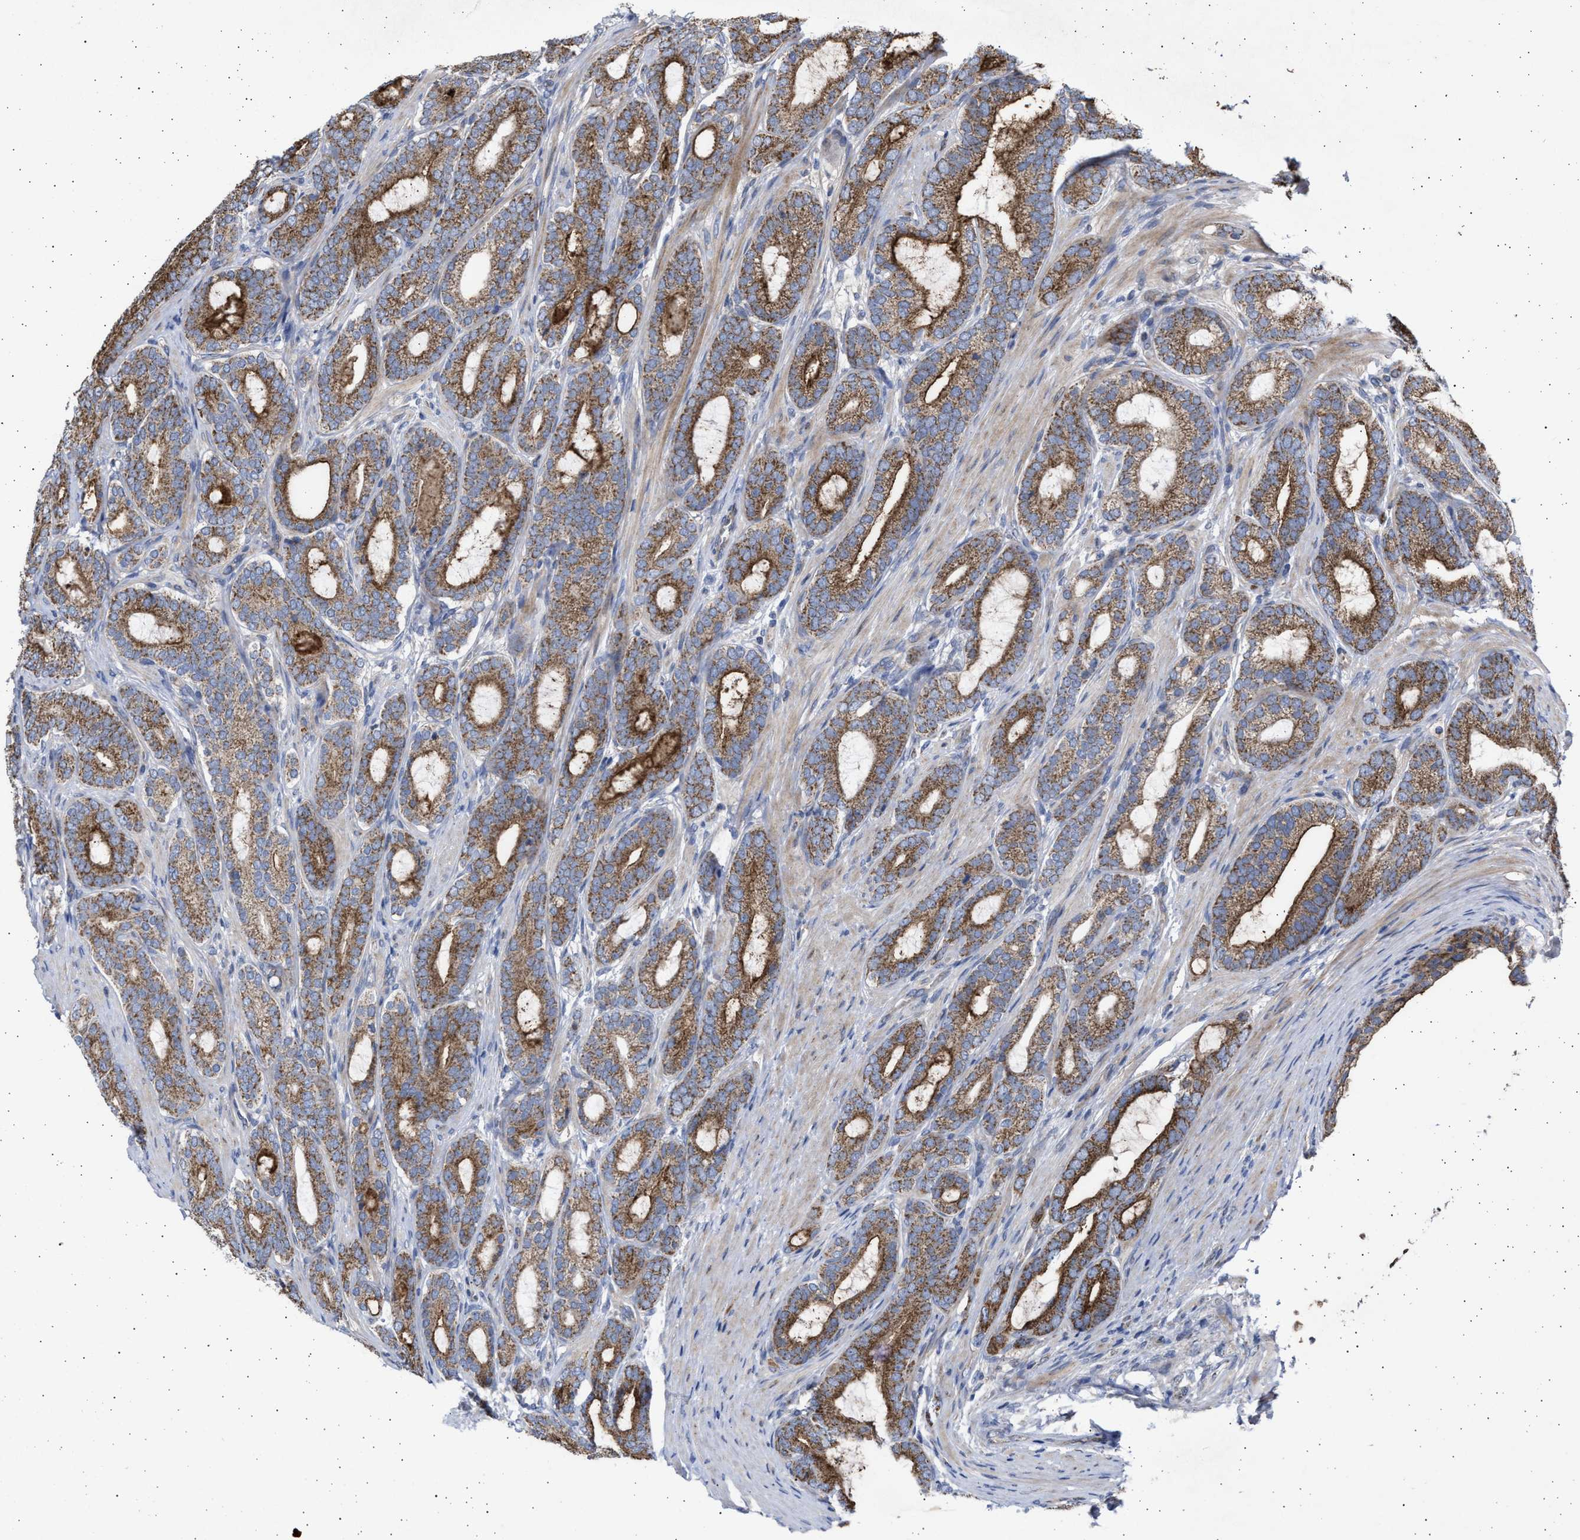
{"staining": {"intensity": "strong", "quantity": ">75%", "location": "cytoplasmic/membranous"}, "tissue": "prostate cancer", "cell_type": "Tumor cells", "image_type": "cancer", "snomed": [{"axis": "morphology", "description": "Adenocarcinoma, High grade"}, {"axis": "topography", "description": "Prostate"}], "caption": "Immunohistochemical staining of human prostate cancer (high-grade adenocarcinoma) reveals high levels of strong cytoplasmic/membranous protein positivity in approximately >75% of tumor cells.", "gene": "TTC19", "patient": {"sex": "male", "age": 60}}